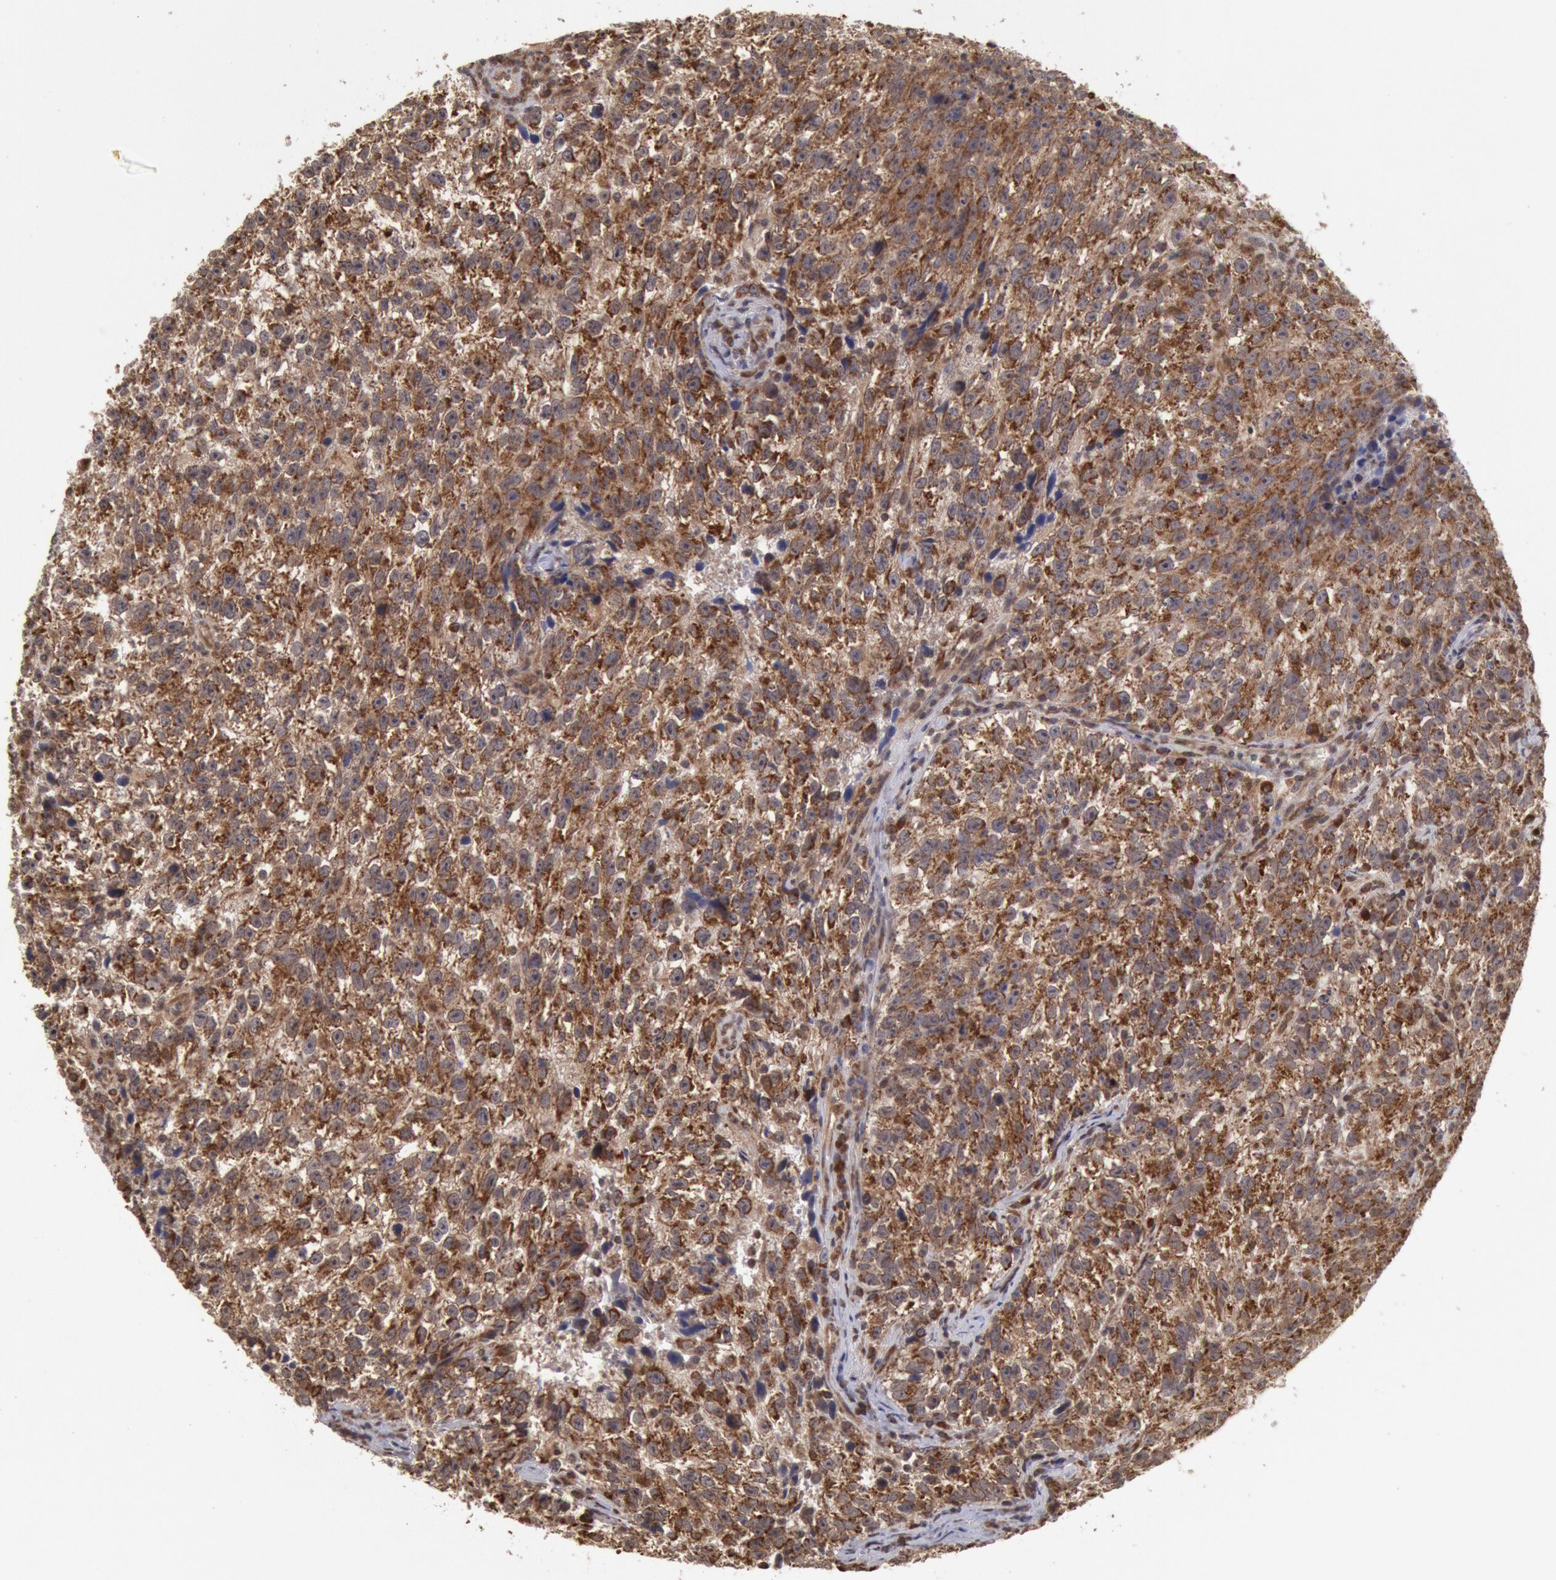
{"staining": {"intensity": "strong", "quantity": ">75%", "location": "cytoplasmic/membranous"}, "tissue": "testis cancer", "cell_type": "Tumor cells", "image_type": "cancer", "snomed": [{"axis": "morphology", "description": "Seminoma, NOS"}, {"axis": "topography", "description": "Testis"}], "caption": "Tumor cells reveal high levels of strong cytoplasmic/membranous expression in about >75% of cells in seminoma (testis). The protein is shown in brown color, while the nuclei are stained blue.", "gene": "STX17", "patient": {"sex": "male", "age": 38}}